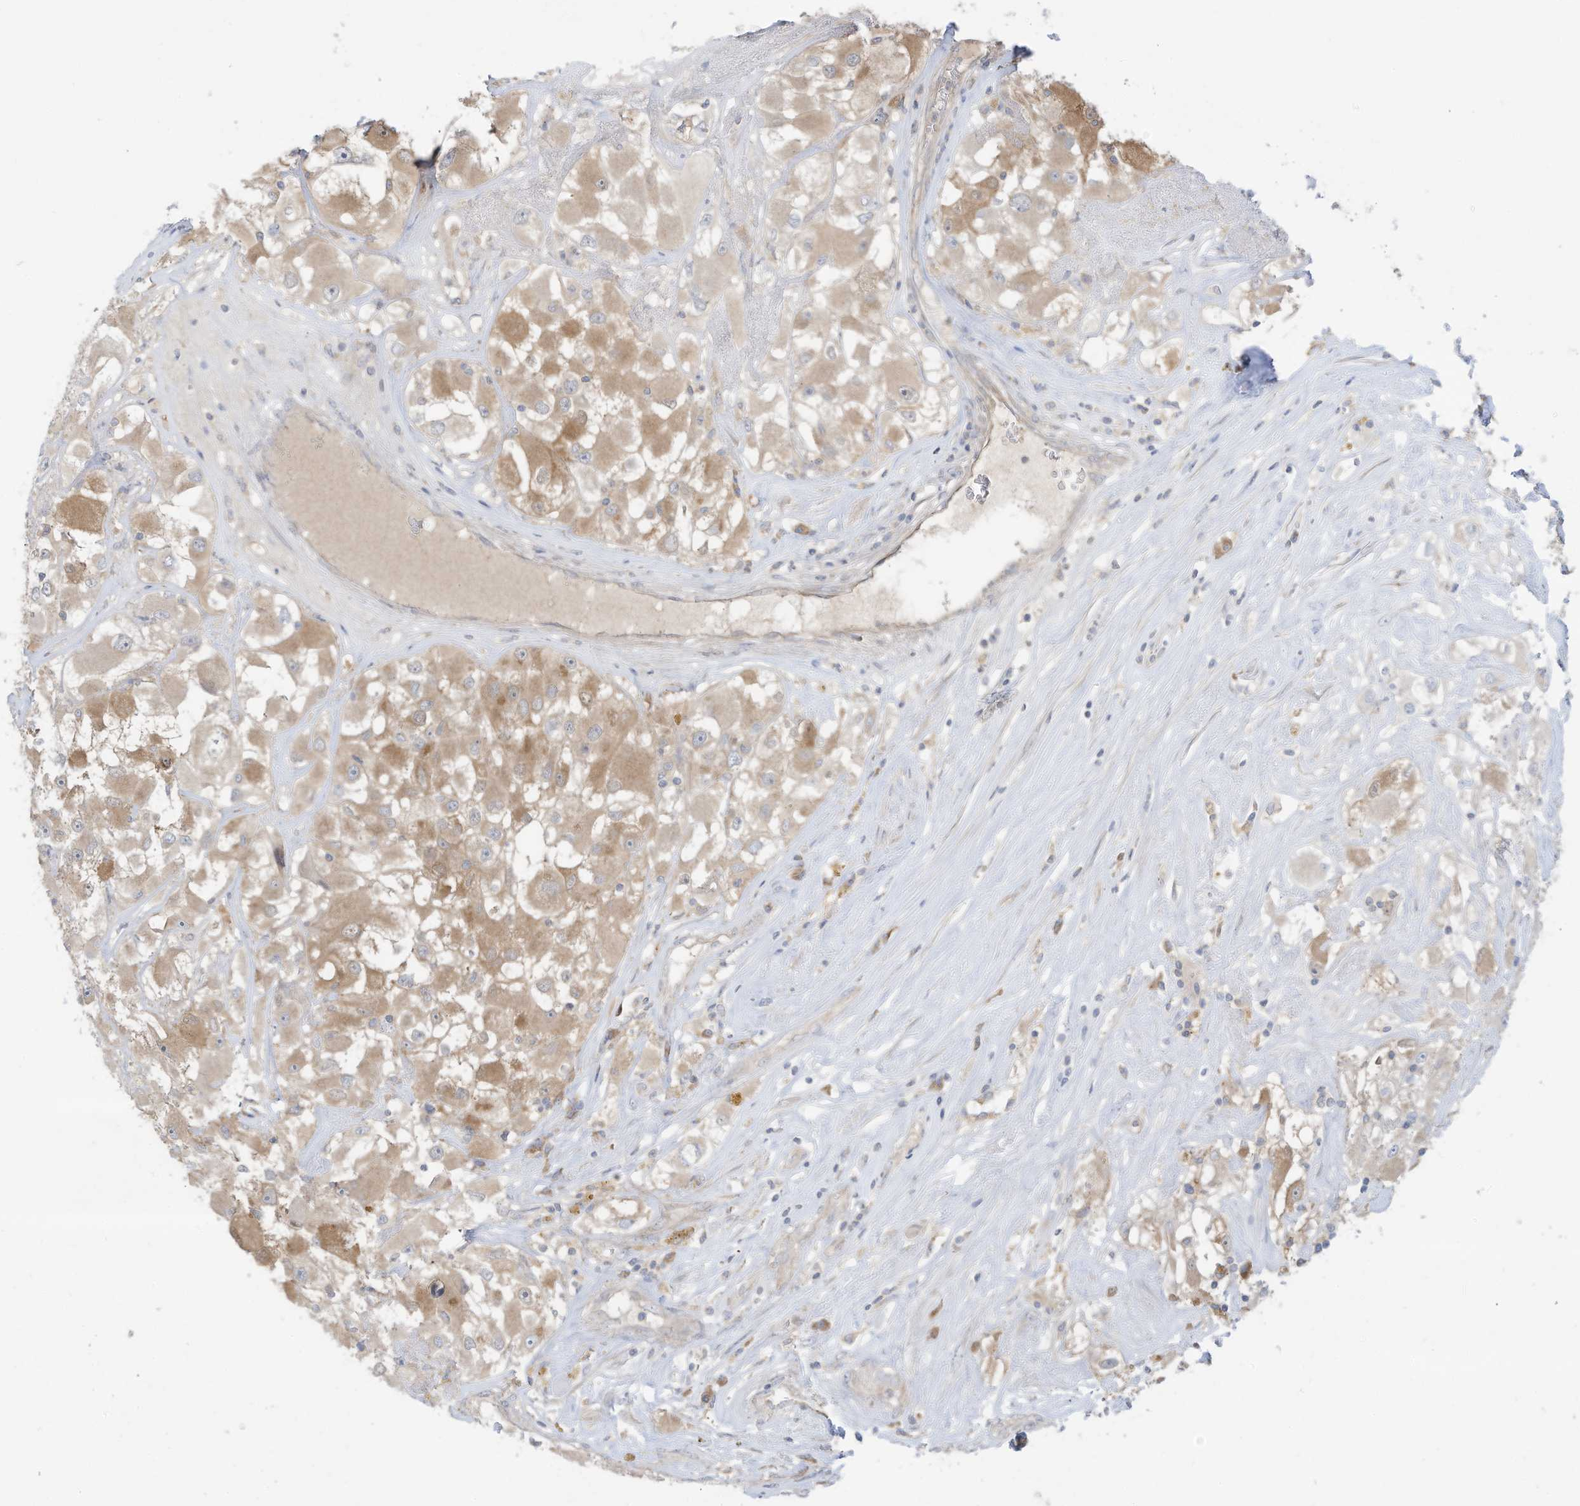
{"staining": {"intensity": "moderate", "quantity": "25%-75%", "location": "cytoplasmic/membranous"}, "tissue": "renal cancer", "cell_type": "Tumor cells", "image_type": "cancer", "snomed": [{"axis": "morphology", "description": "Adenocarcinoma, NOS"}, {"axis": "topography", "description": "Kidney"}], "caption": "Adenocarcinoma (renal) stained with DAB immunohistochemistry exhibits medium levels of moderate cytoplasmic/membranous staining in approximately 25%-75% of tumor cells.", "gene": "LRRN2", "patient": {"sex": "female", "age": 52}}